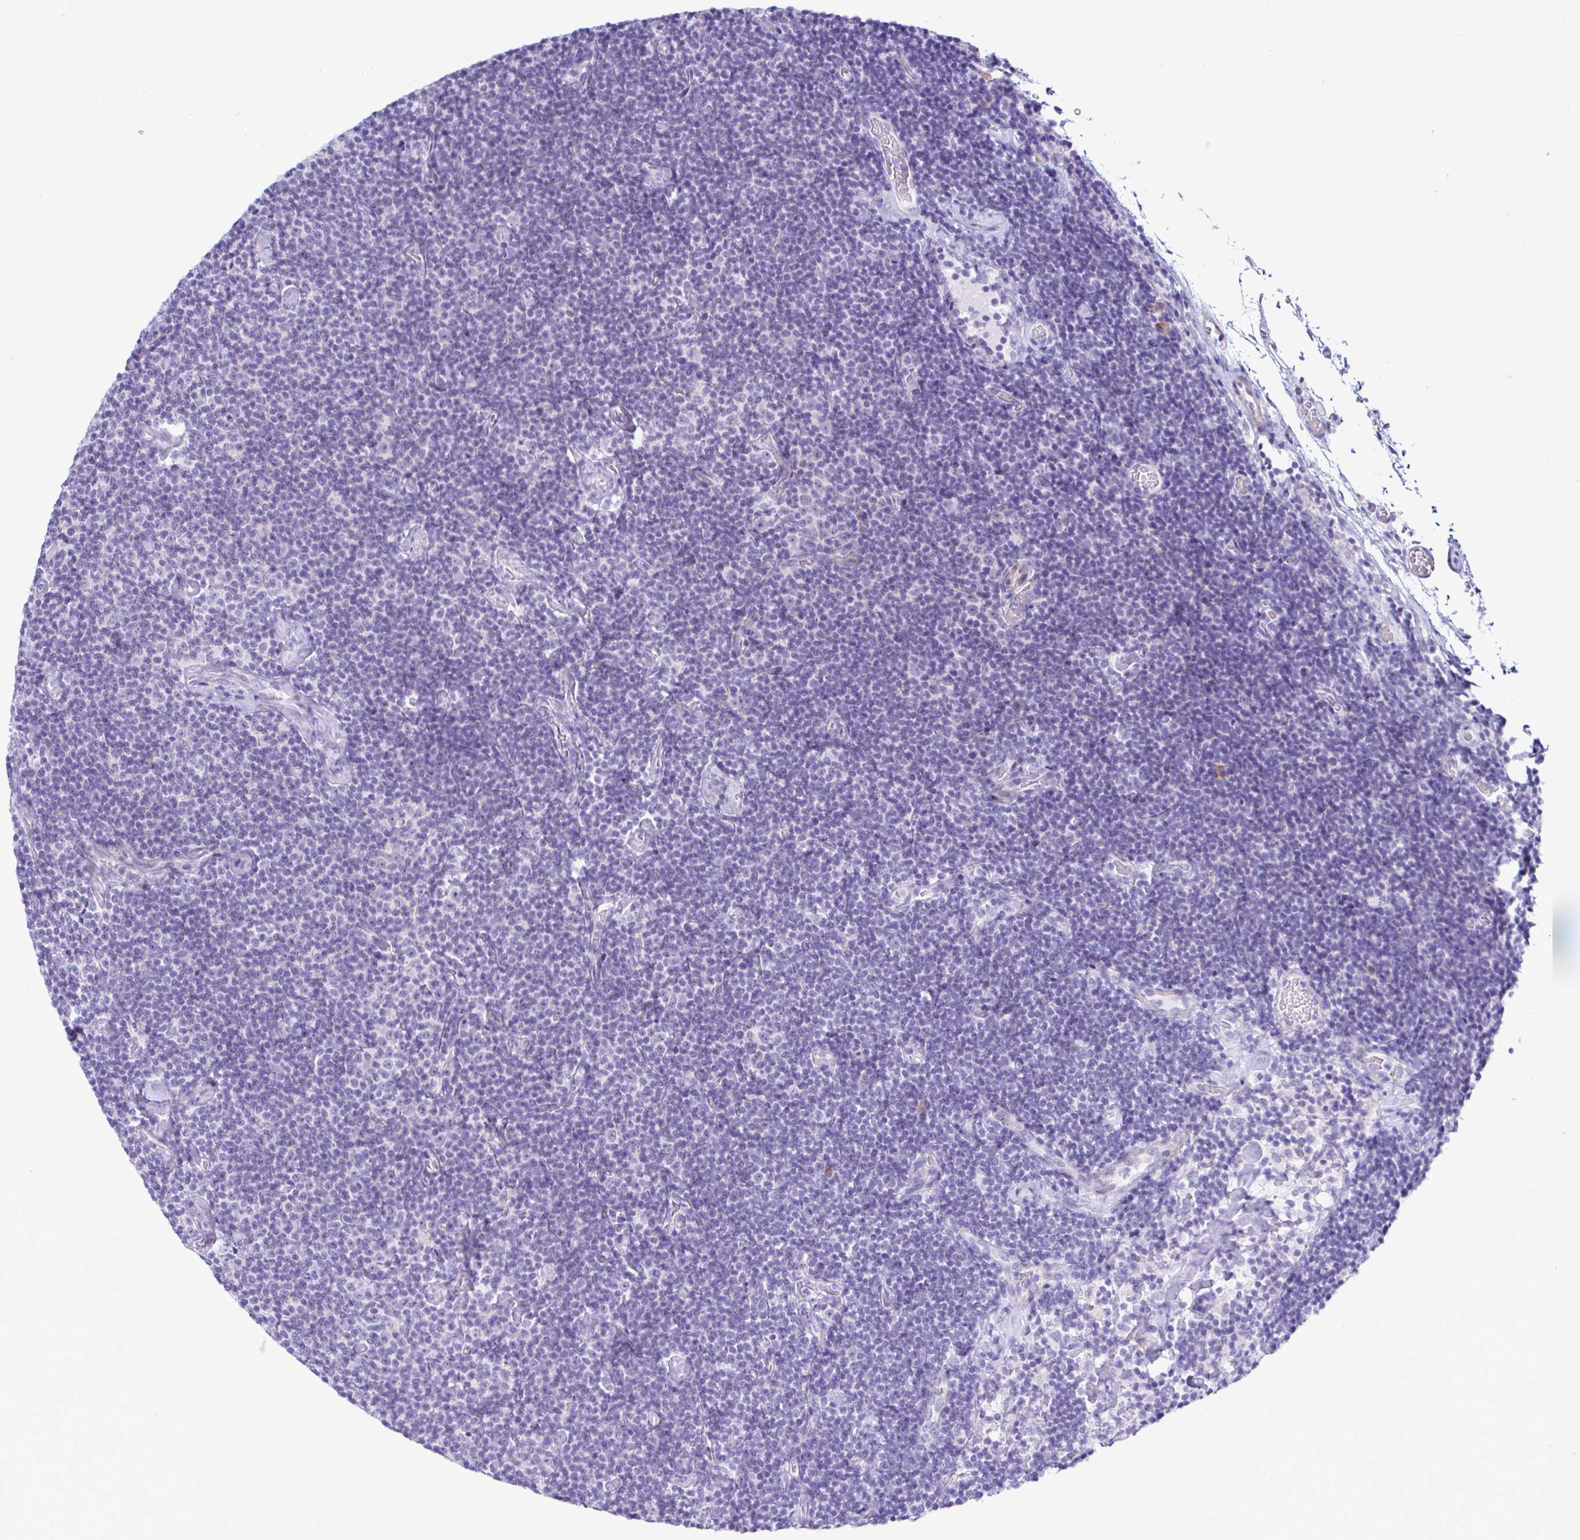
{"staining": {"intensity": "negative", "quantity": "none", "location": "none"}, "tissue": "lymphoma", "cell_type": "Tumor cells", "image_type": "cancer", "snomed": [{"axis": "morphology", "description": "Malignant lymphoma, non-Hodgkin's type, Low grade"}, {"axis": "topography", "description": "Lymph node"}], "caption": "Immunohistochemical staining of lymphoma demonstrates no significant staining in tumor cells.", "gene": "NBPF3", "patient": {"sex": "male", "age": 81}}